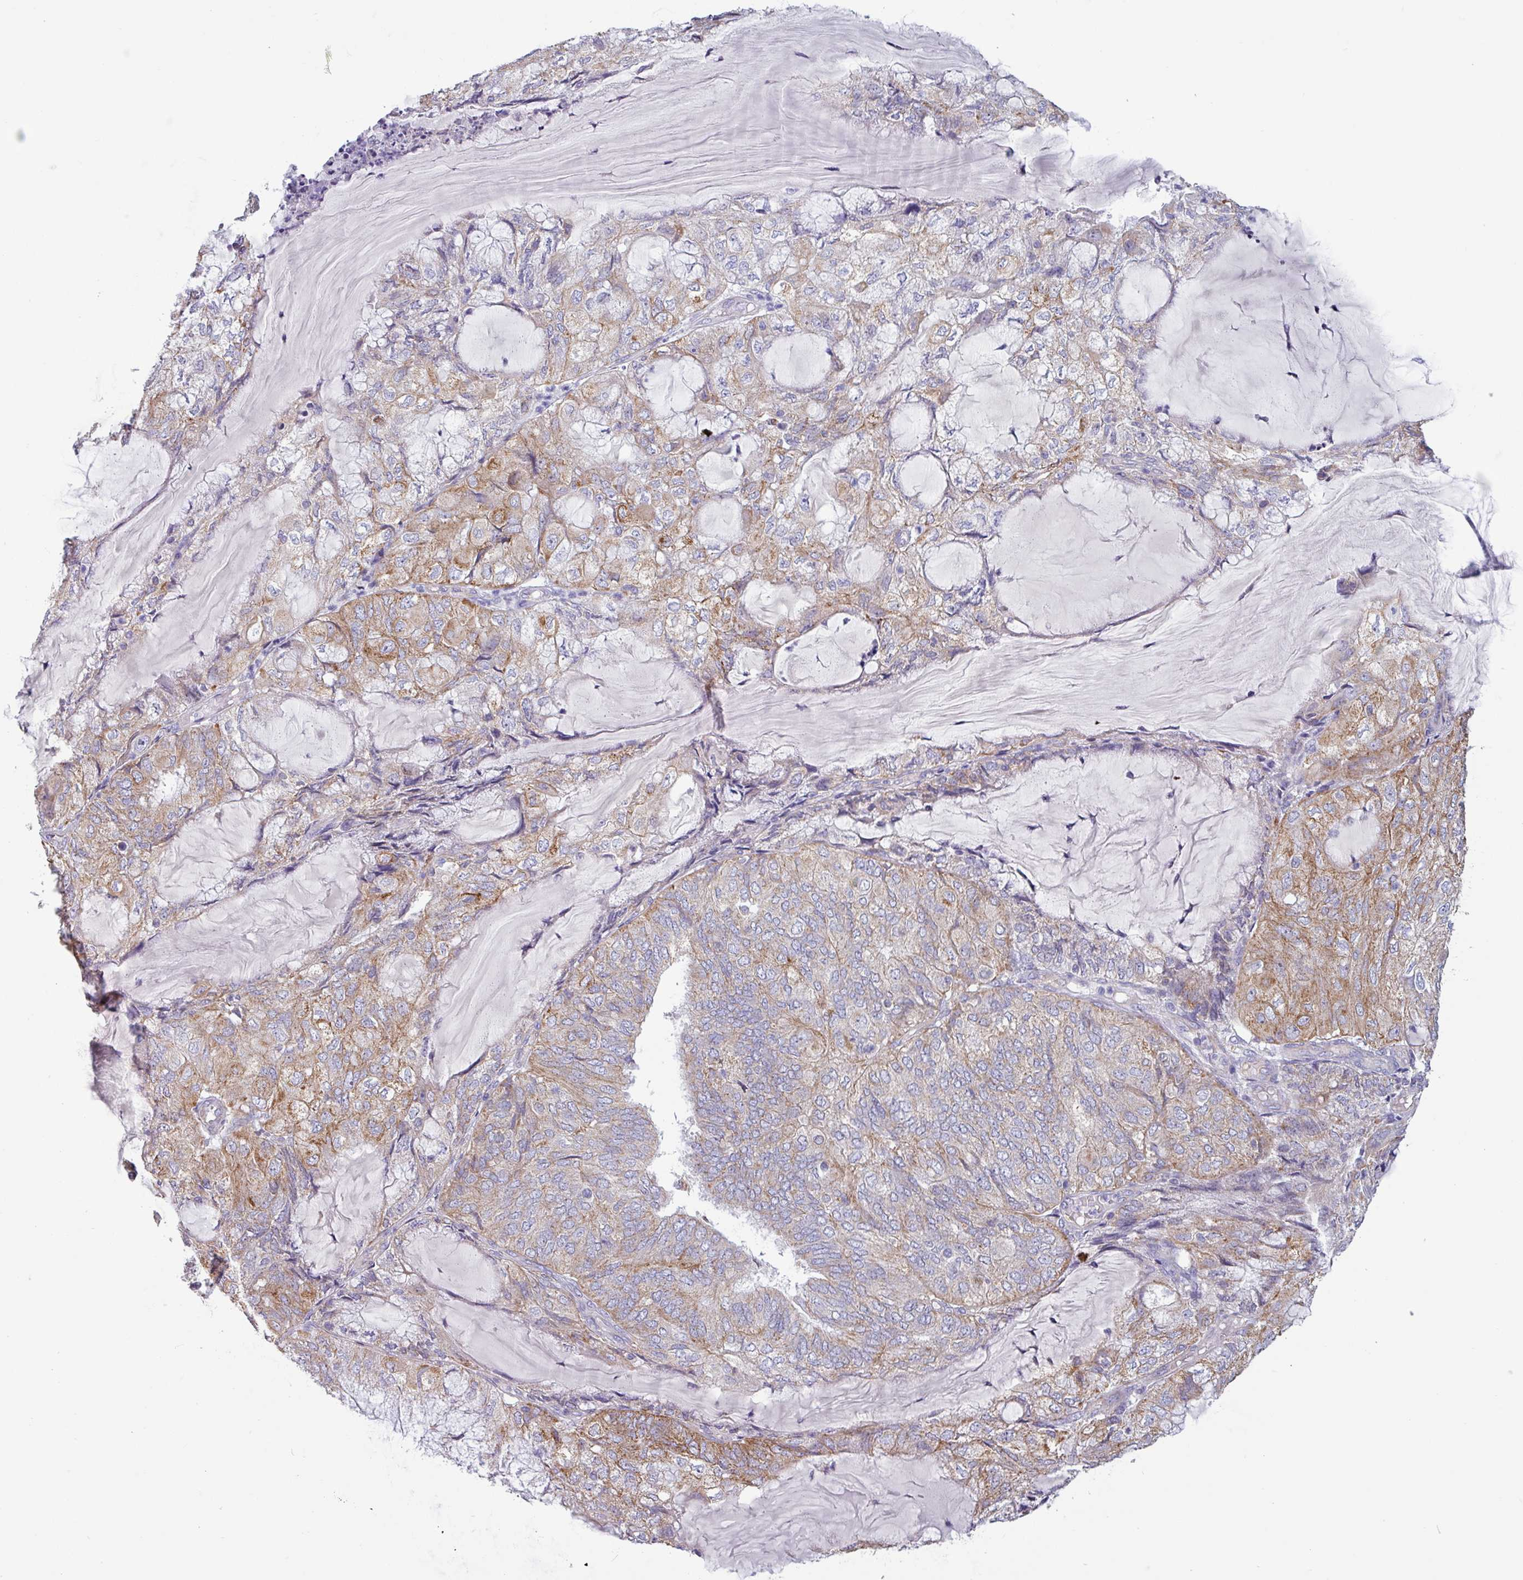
{"staining": {"intensity": "moderate", "quantity": ">75%", "location": "cytoplasmic/membranous"}, "tissue": "endometrial cancer", "cell_type": "Tumor cells", "image_type": "cancer", "snomed": [{"axis": "morphology", "description": "Adenocarcinoma, NOS"}, {"axis": "topography", "description": "Endometrium"}], "caption": "Immunohistochemistry (IHC) micrograph of neoplastic tissue: human endometrial adenocarcinoma stained using immunohistochemistry reveals medium levels of moderate protein expression localized specifically in the cytoplasmic/membranous of tumor cells, appearing as a cytoplasmic/membranous brown color.", "gene": "CAMK1", "patient": {"sex": "female", "age": 81}}